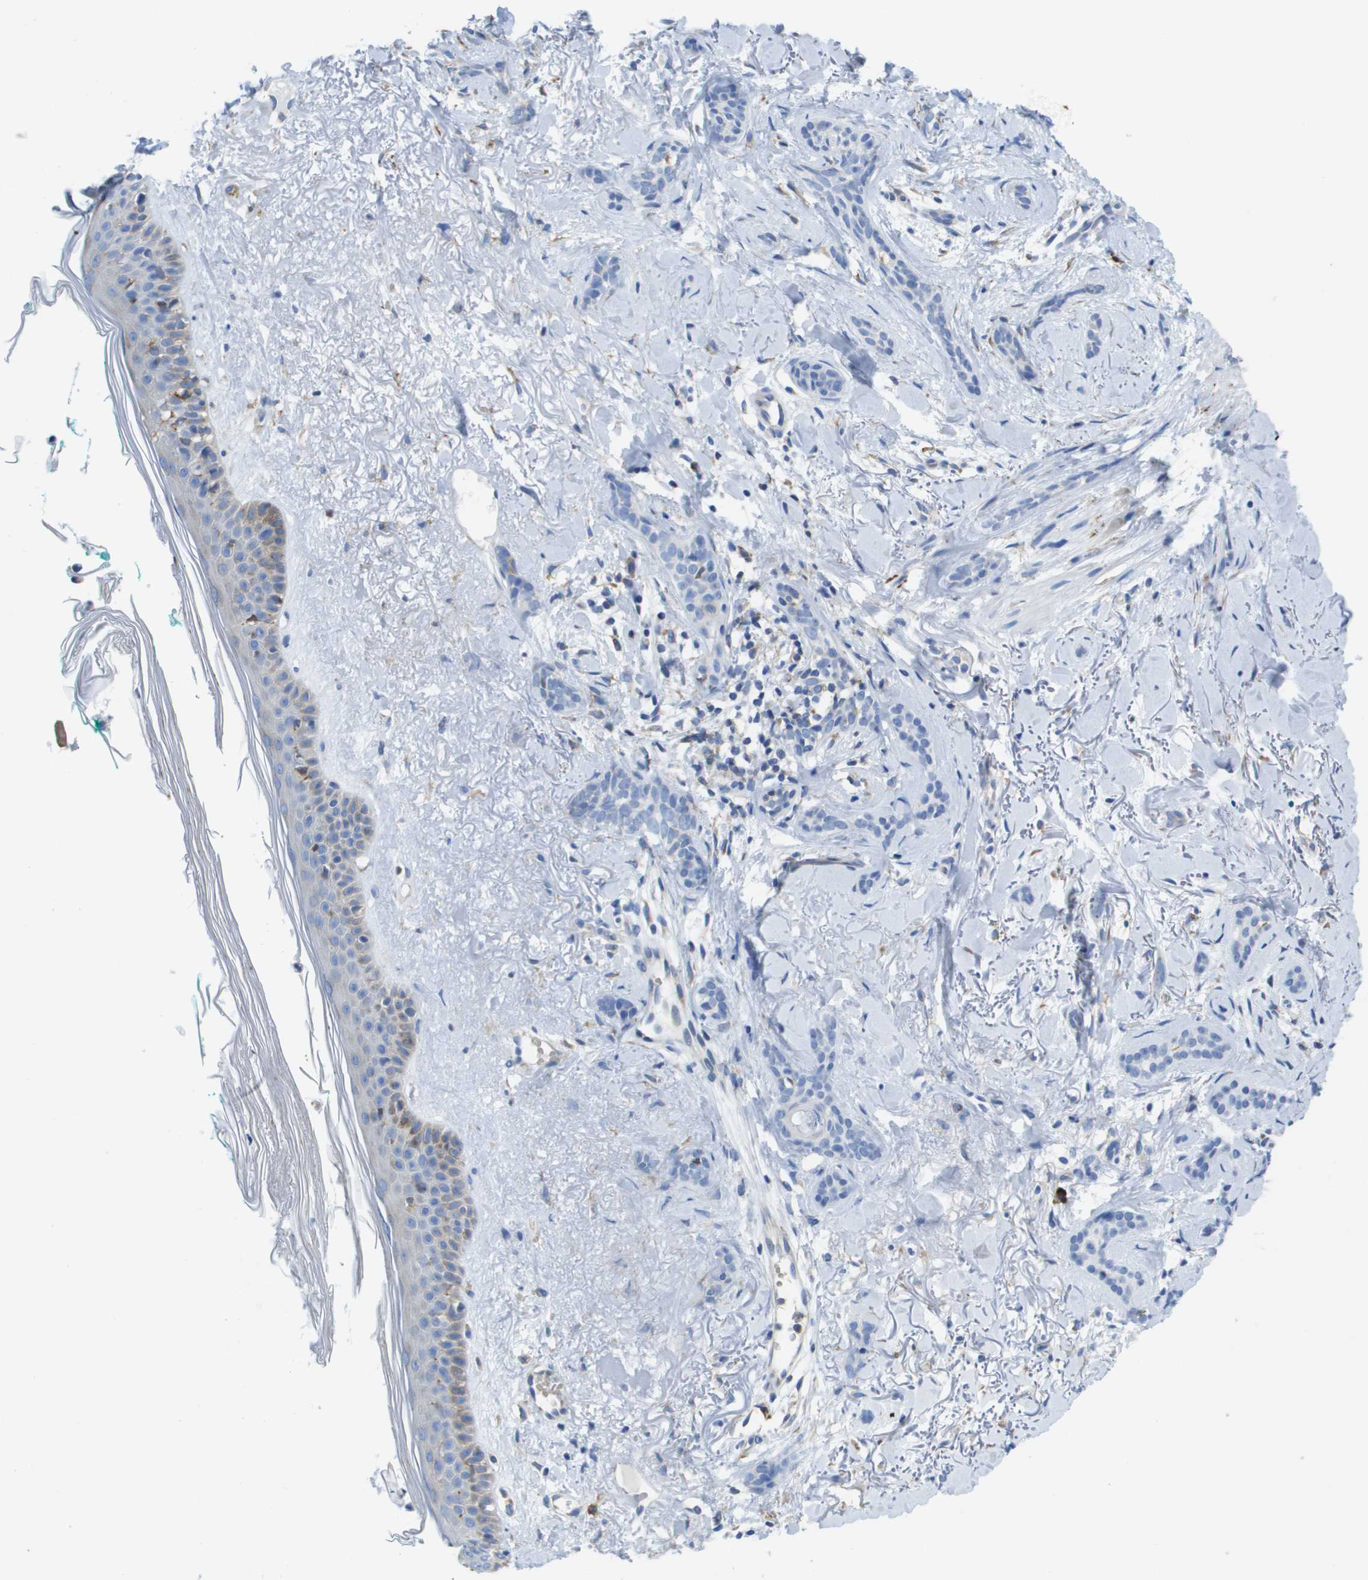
{"staining": {"intensity": "negative", "quantity": "none", "location": "none"}, "tissue": "skin cancer", "cell_type": "Tumor cells", "image_type": "cancer", "snomed": [{"axis": "morphology", "description": "Basal cell carcinoma"}, {"axis": "morphology", "description": "Adnexal tumor, benign"}, {"axis": "topography", "description": "Skin"}], "caption": "Skin basal cell carcinoma was stained to show a protein in brown. There is no significant staining in tumor cells.", "gene": "SDR42E1", "patient": {"sex": "female", "age": 42}}